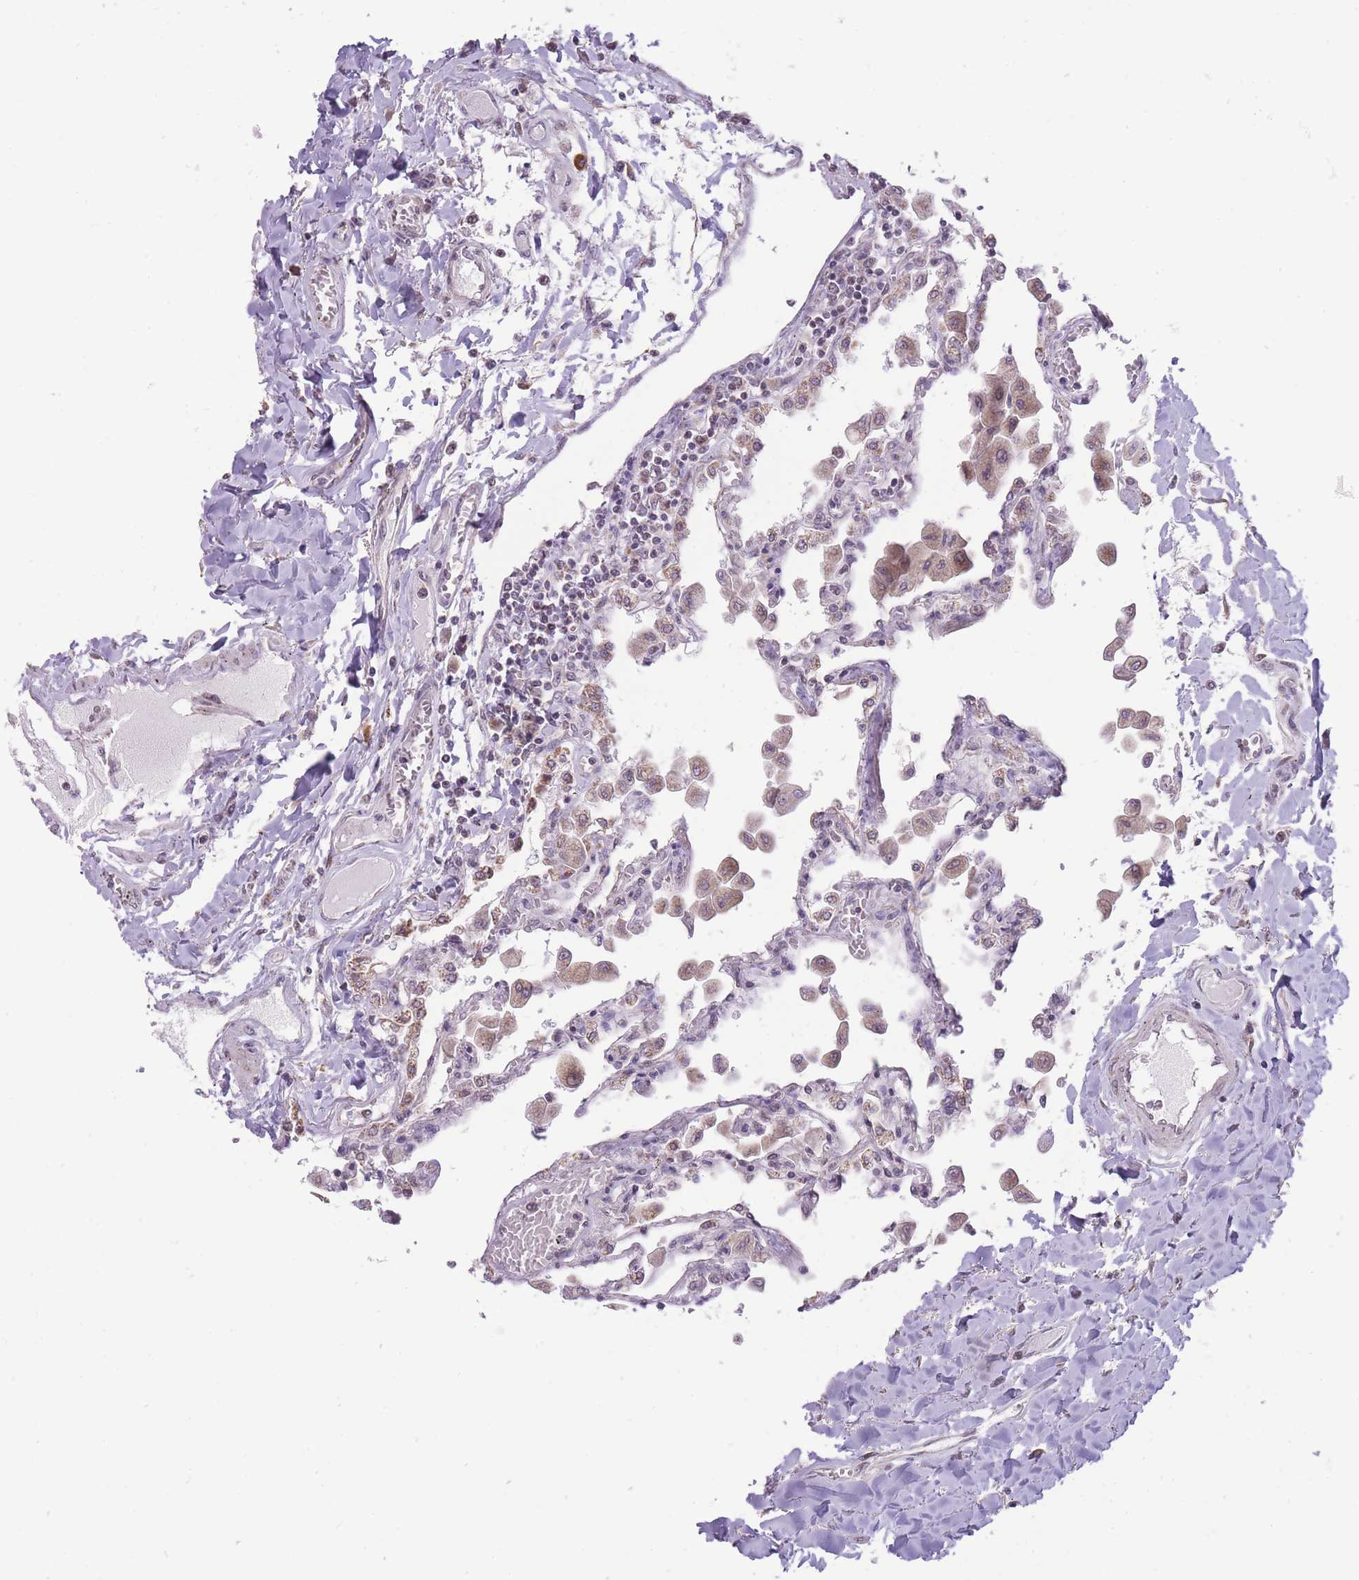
{"staining": {"intensity": "negative", "quantity": "none", "location": "none"}, "tissue": "lung", "cell_type": "Alveolar cells", "image_type": "normal", "snomed": [{"axis": "morphology", "description": "Normal tissue, NOS"}, {"axis": "topography", "description": "Bronchus"}, {"axis": "topography", "description": "Lung"}], "caption": "The histopathology image shows no staining of alveolar cells in unremarkable lung.", "gene": "NELL1", "patient": {"sex": "female", "age": 49}}